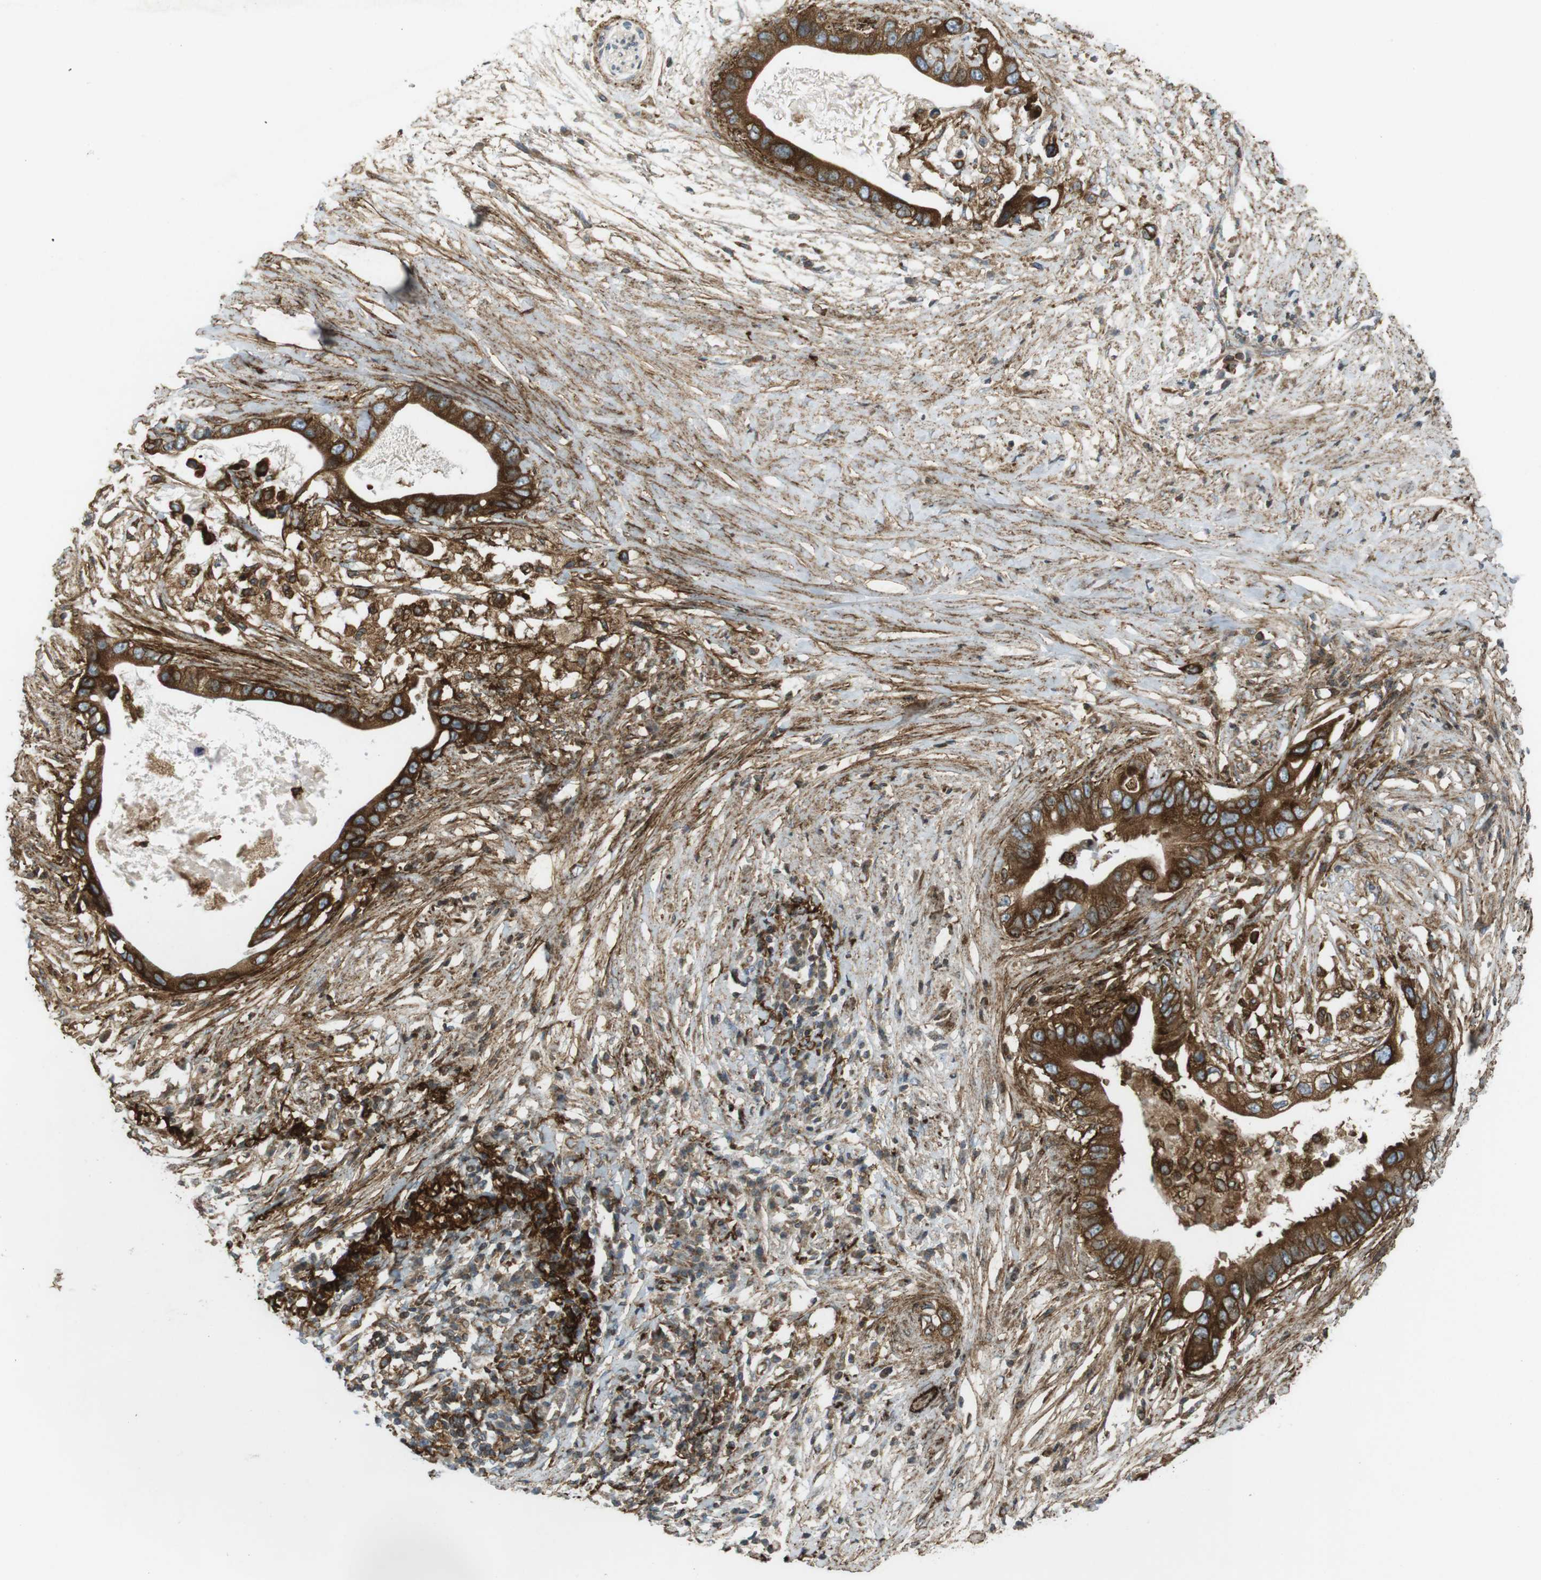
{"staining": {"intensity": "strong", "quantity": ">75%", "location": "cytoplasmic/membranous"}, "tissue": "pancreatic cancer", "cell_type": "Tumor cells", "image_type": "cancer", "snomed": [{"axis": "morphology", "description": "Adenocarcinoma, NOS"}, {"axis": "topography", "description": "Pancreas"}], "caption": "Human pancreatic cancer (adenocarcinoma) stained with a brown dye displays strong cytoplasmic/membranous positive expression in about >75% of tumor cells.", "gene": "FLII", "patient": {"sex": "male", "age": 77}}